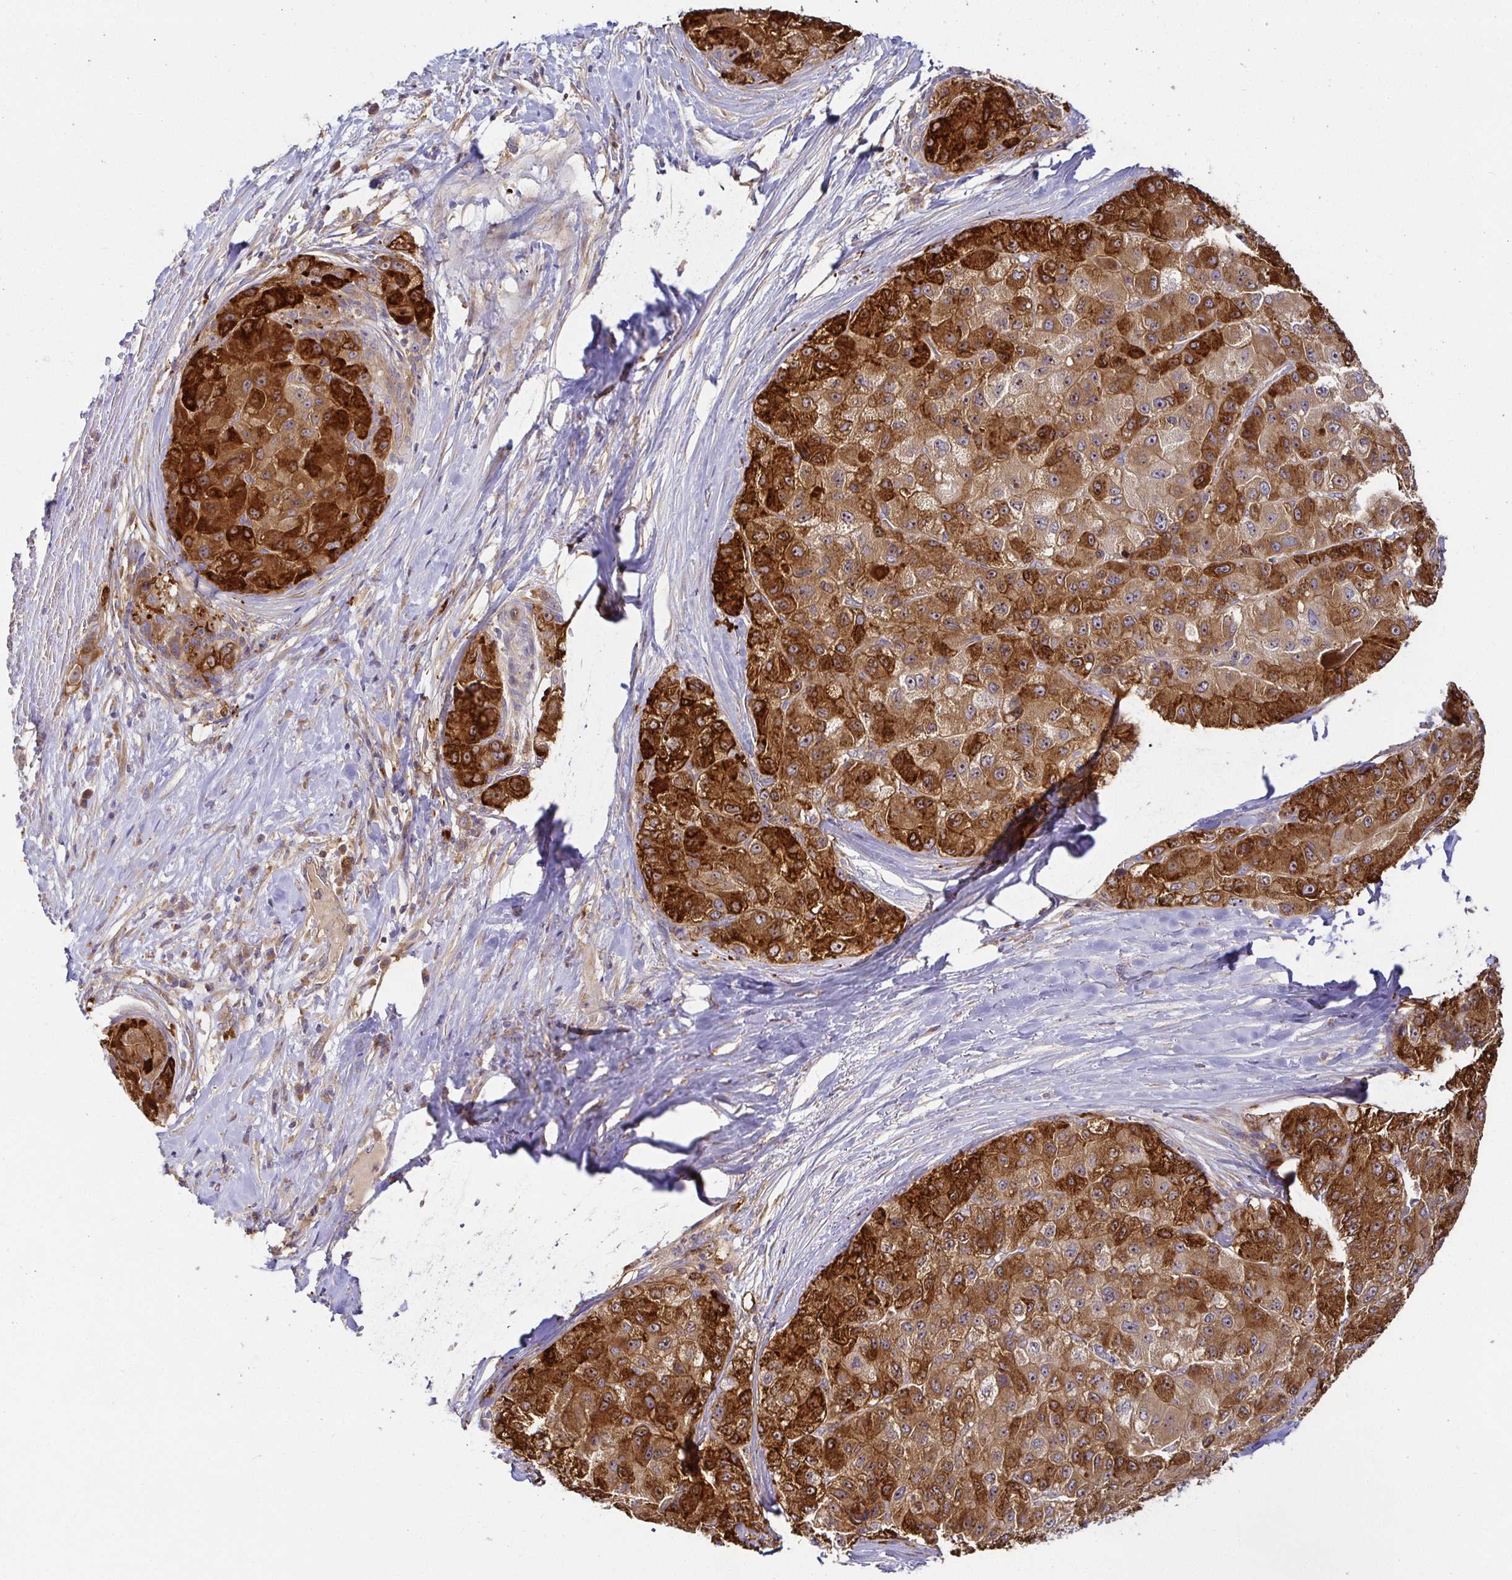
{"staining": {"intensity": "strong", "quantity": ">75%", "location": "cytoplasmic/membranous,nuclear"}, "tissue": "liver cancer", "cell_type": "Tumor cells", "image_type": "cancer", "snomed": [{"axis": "morphology", "description": "Carcinoma, Hepatocellular, NOS"}, {"axis": "topography", "description": "Liver"}], "caption": "Immunohistochemistry photomicrograph of liver hepatocellular carcinoma stained for a protein (brown), which demonstrates high levels of strong cytoplasmic/membranous and nuclear expression in about >75% of tumor cells.", "gene": "SNX8", "patient": {"sex": "male", "age": 80}}